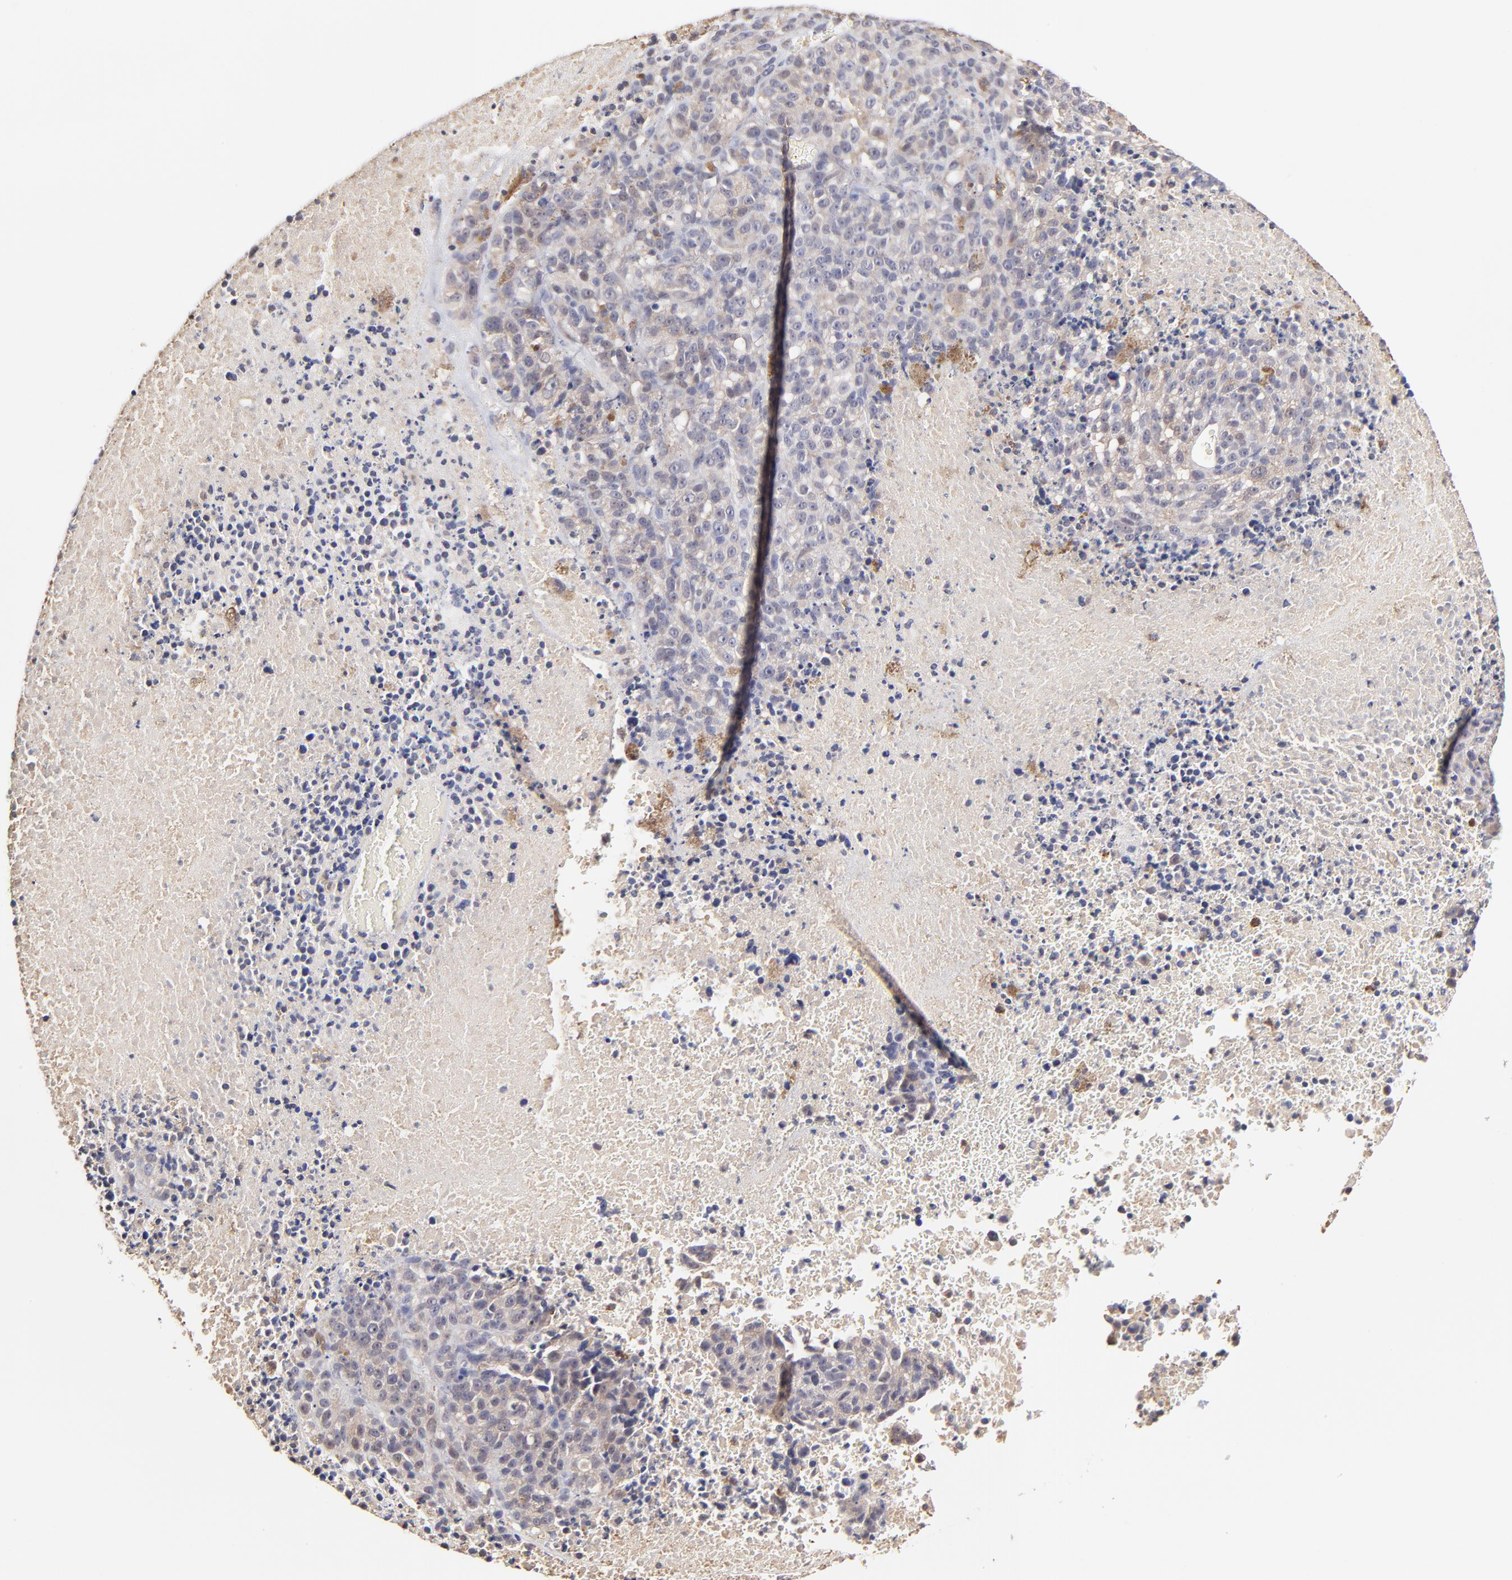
{"staining": {"intensity": "weak", "quantity": "<25%", "location": "cytoplasmic/membranous"}, "tissue": "melanoma", "cell_type": "Tumor cells", "image_type": "cancer", "snomed": [{"axis": "morphology", "description": "Malignant melanoma, Metastatic site"}, {"axis": "topography", "description": "Cerebral cortex"}], "caption": "Photomicrograph shows no protein expression in tumor cells of malignant melanoma (metastatic site) tissue.", "gene": "ZNF10", "patient": {"sex": "female", "age": 52}}